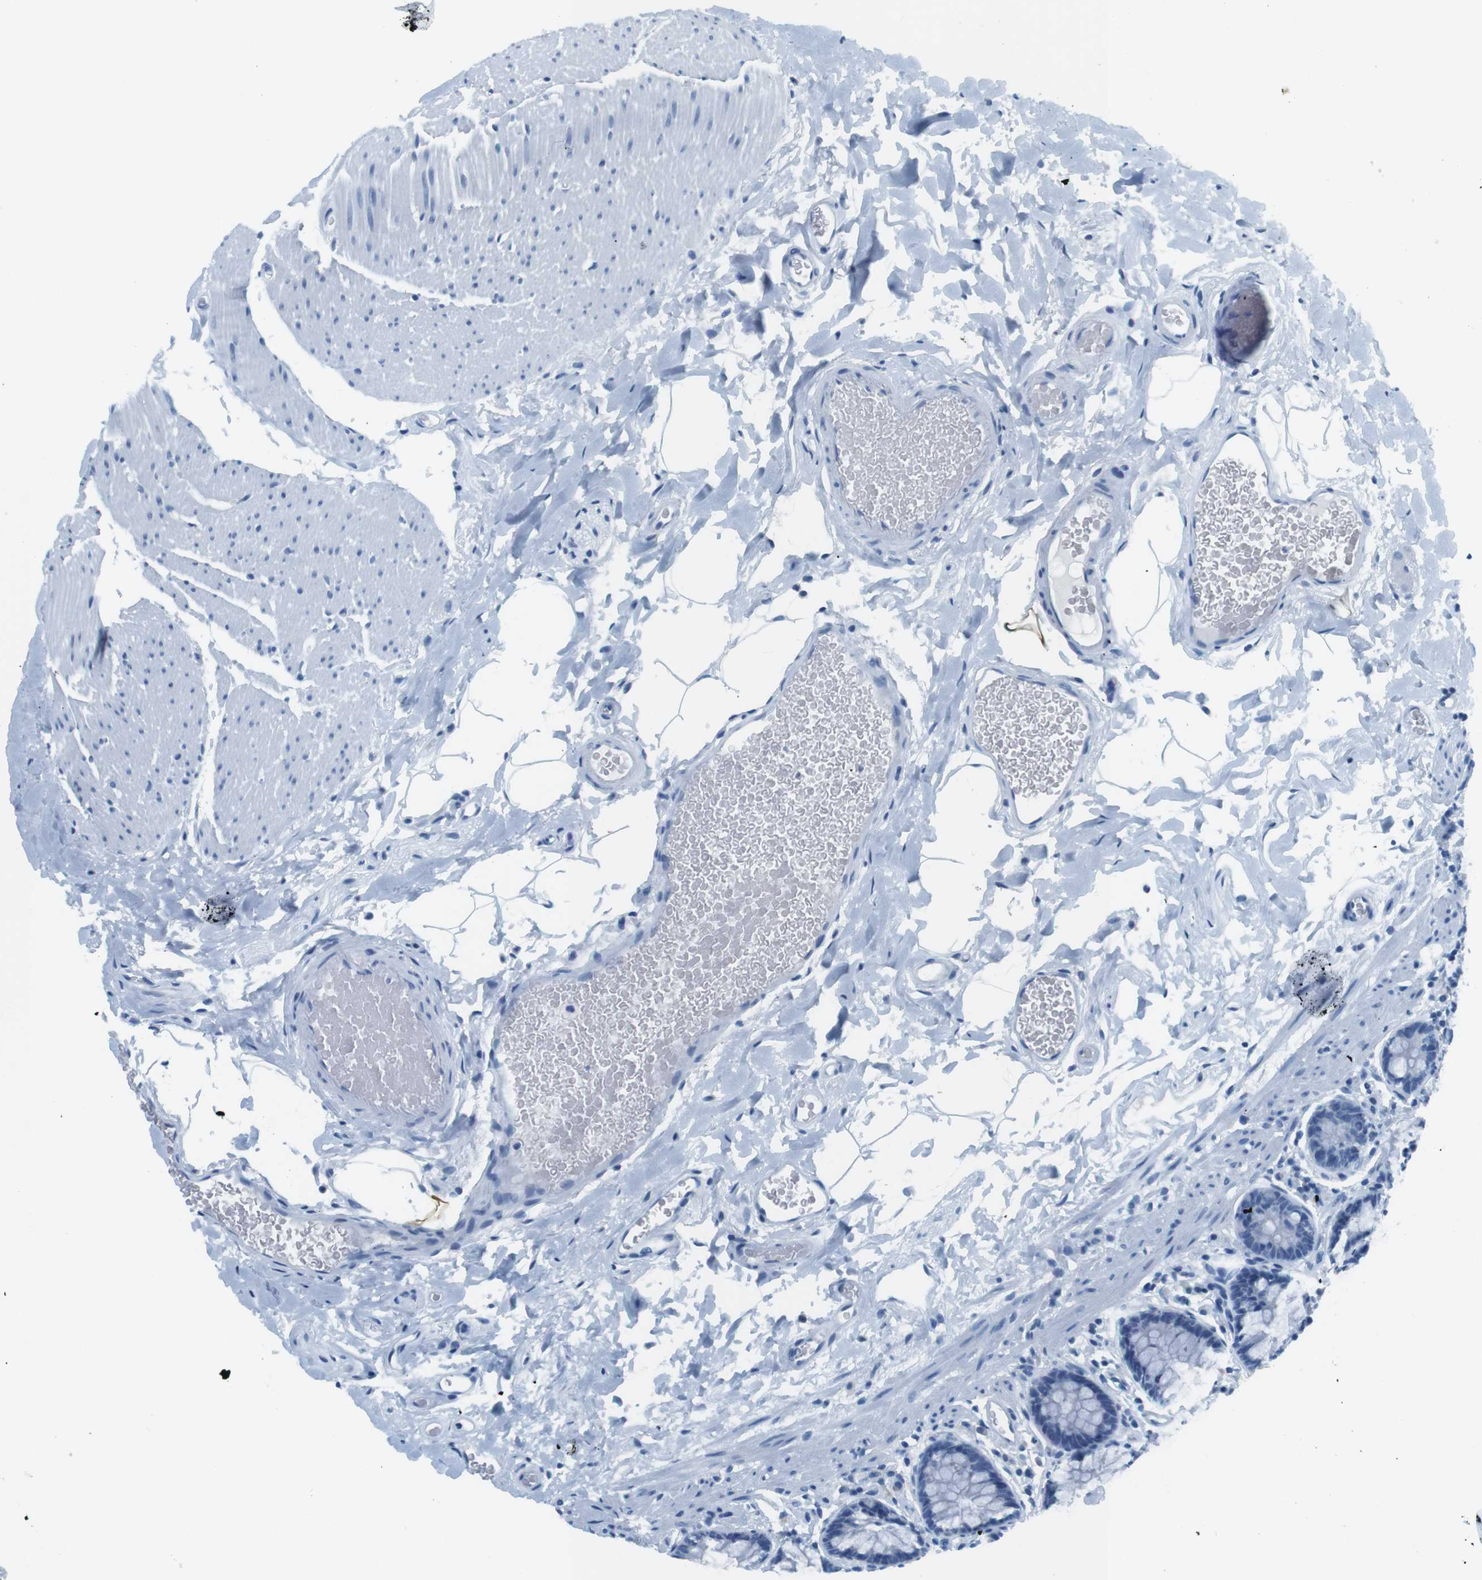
{"staining": {"intensity": "negative", "quantity": "none", "location": "none"}, "tissue": "colon", "cell_type": "Endothelial cells", "image_type": "normal", "snomed": [{"axis": "morphology", "description": "Normal tissue, NOS"}, {"axis": "topography", "description": "Colon"}], "caption": "A micrograph of human colon is negative for staining in endothelial cells. The staining was performed using DAB to visualize the protein expression in brown, while the nuclei were stained in blue with hematoxylin (Magnification: 20x).", "gene": "CYP2C9", "patient": {"sex": "female", "age": 80}}